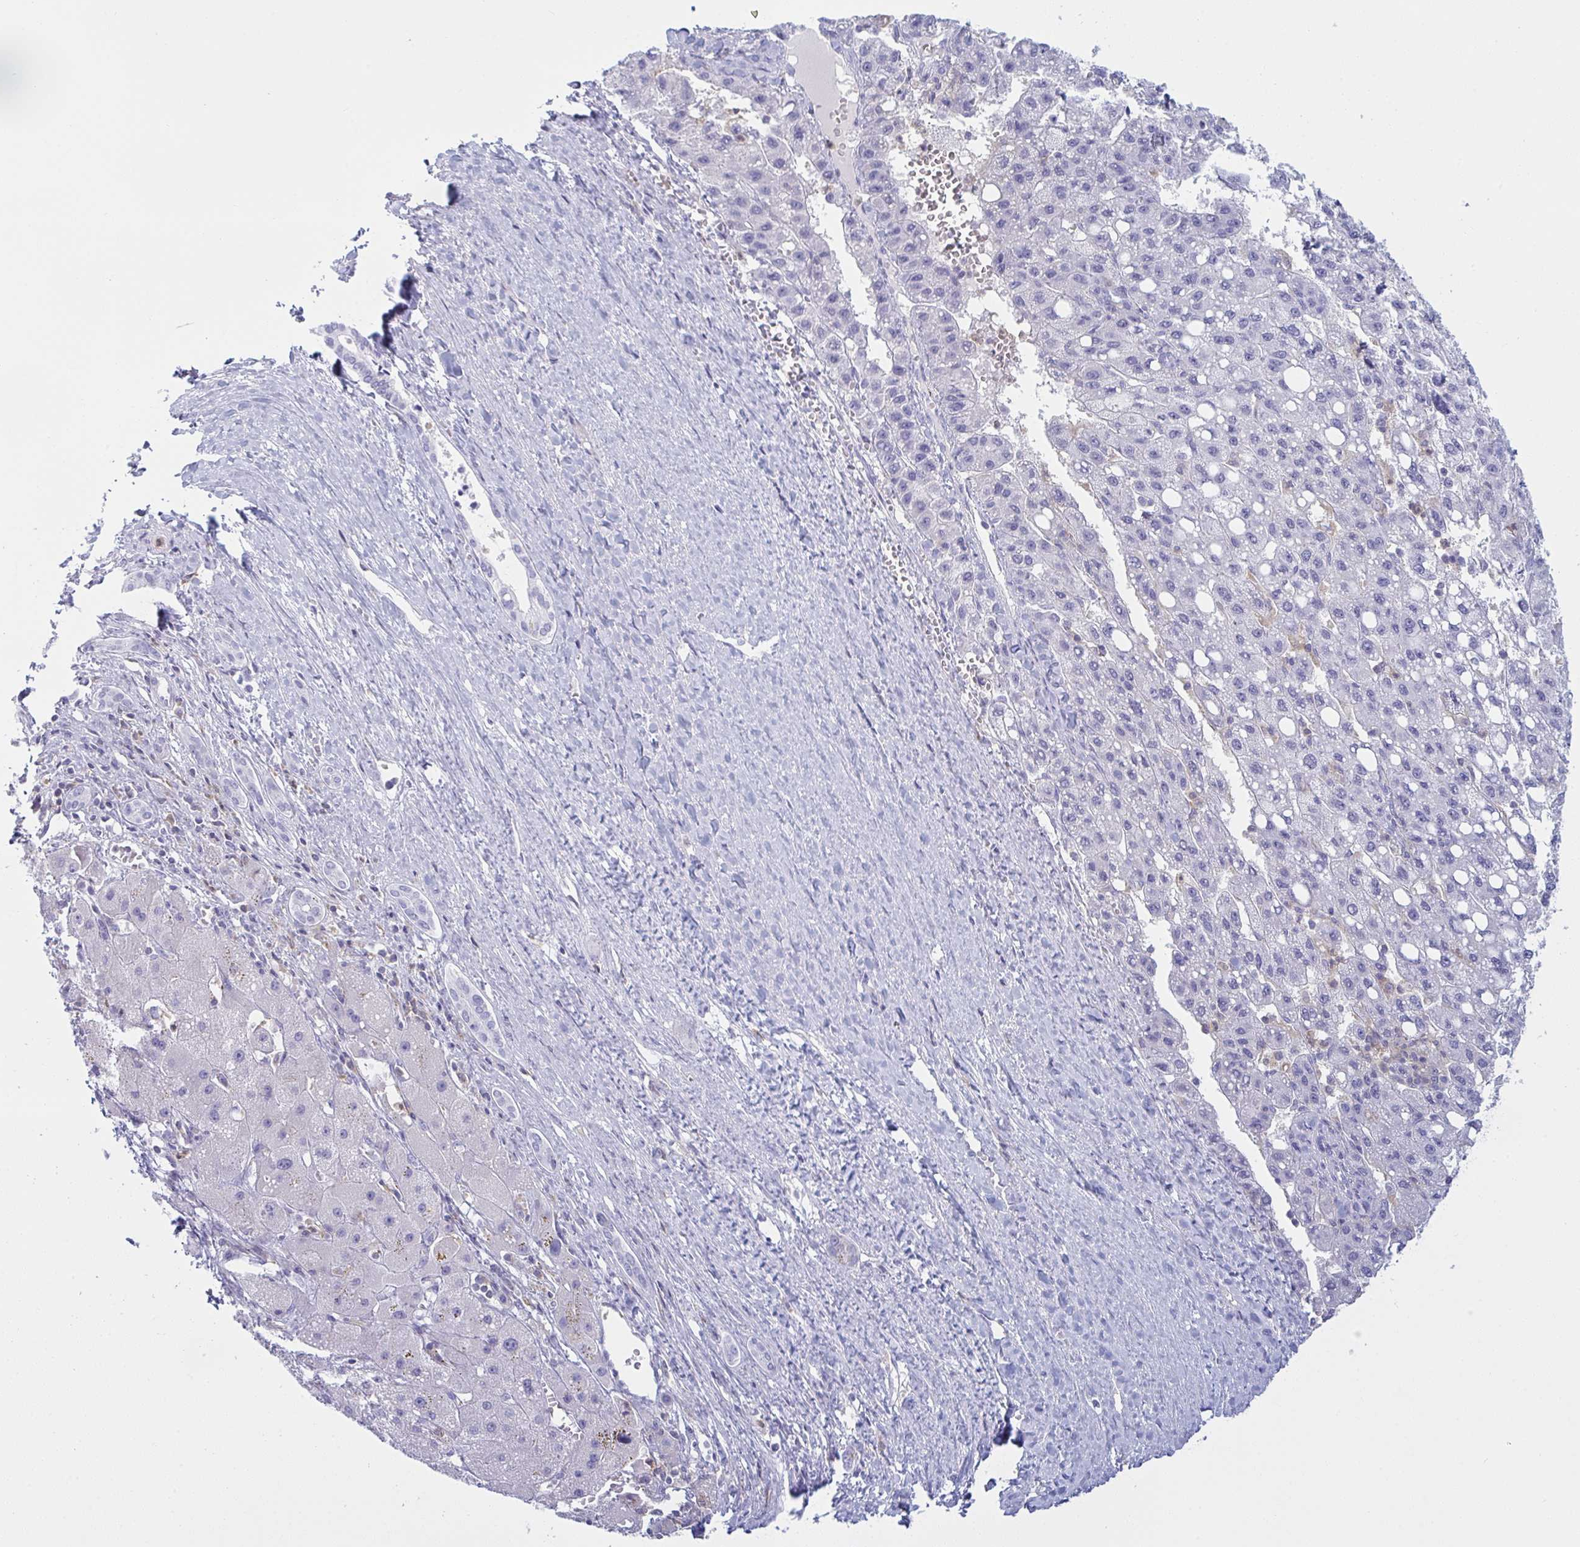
{"staining": {"intensity": "negative", "quantity": "none", "location": "none"}, "tissue": "liver cancer", "cell_type": "Tumor cells", "image_type": "cancer", "snomed": [{"axis": "morphology", "description": "Carcinoma, Hepatocellular, NOS"}, {"axis": "topography", "description": "Liver"}], "caption": "An image of liver cancer (hepatocellular carcinoma) stained for a protein displays no brown staining in tumor cells. Nuclei are stained in blue.", "gene": "MYO1F", "patient": {"sex": "female", "age": 82}}